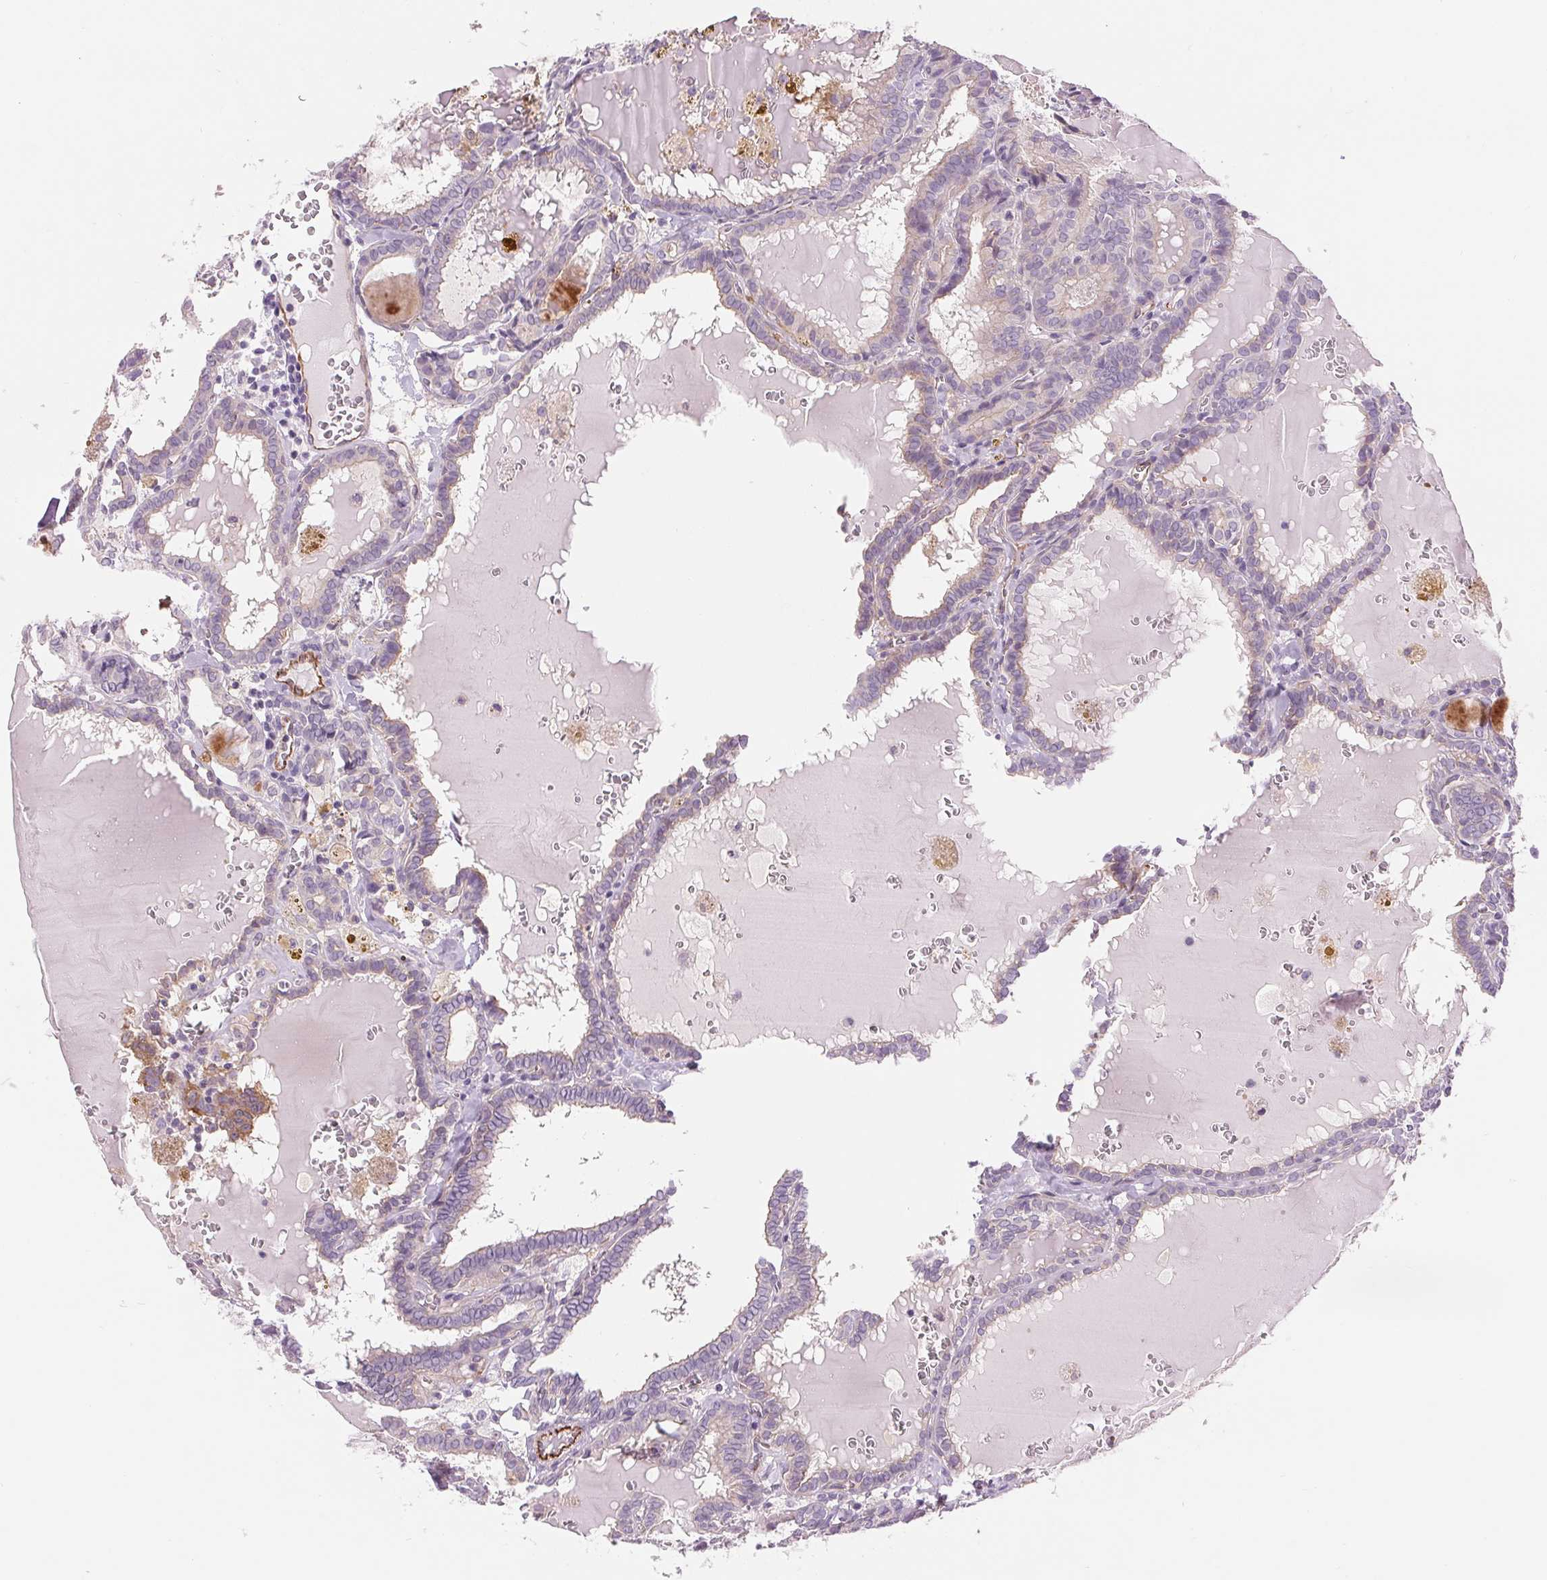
{"staining": {"intensity": "negative", "quantity": "none", "location": "none"}, "tissue": "thyroid cancer", "cell_type": "Tumor cells", "image_type": "cancer", "snomed": [{"axis": "morphology", "description": "Papillary adenocarcinoma, NOS"}, {"axis": "topography", "description": "Thyroid gland"}], "caption": "IHC image of neoplastic tissue: thyroid cancer stained with DAB demonstrates no significant protein positivity in tumor cells.", "gene": "DIXDC1", "patient": {"sex": "female", "age": 39}}